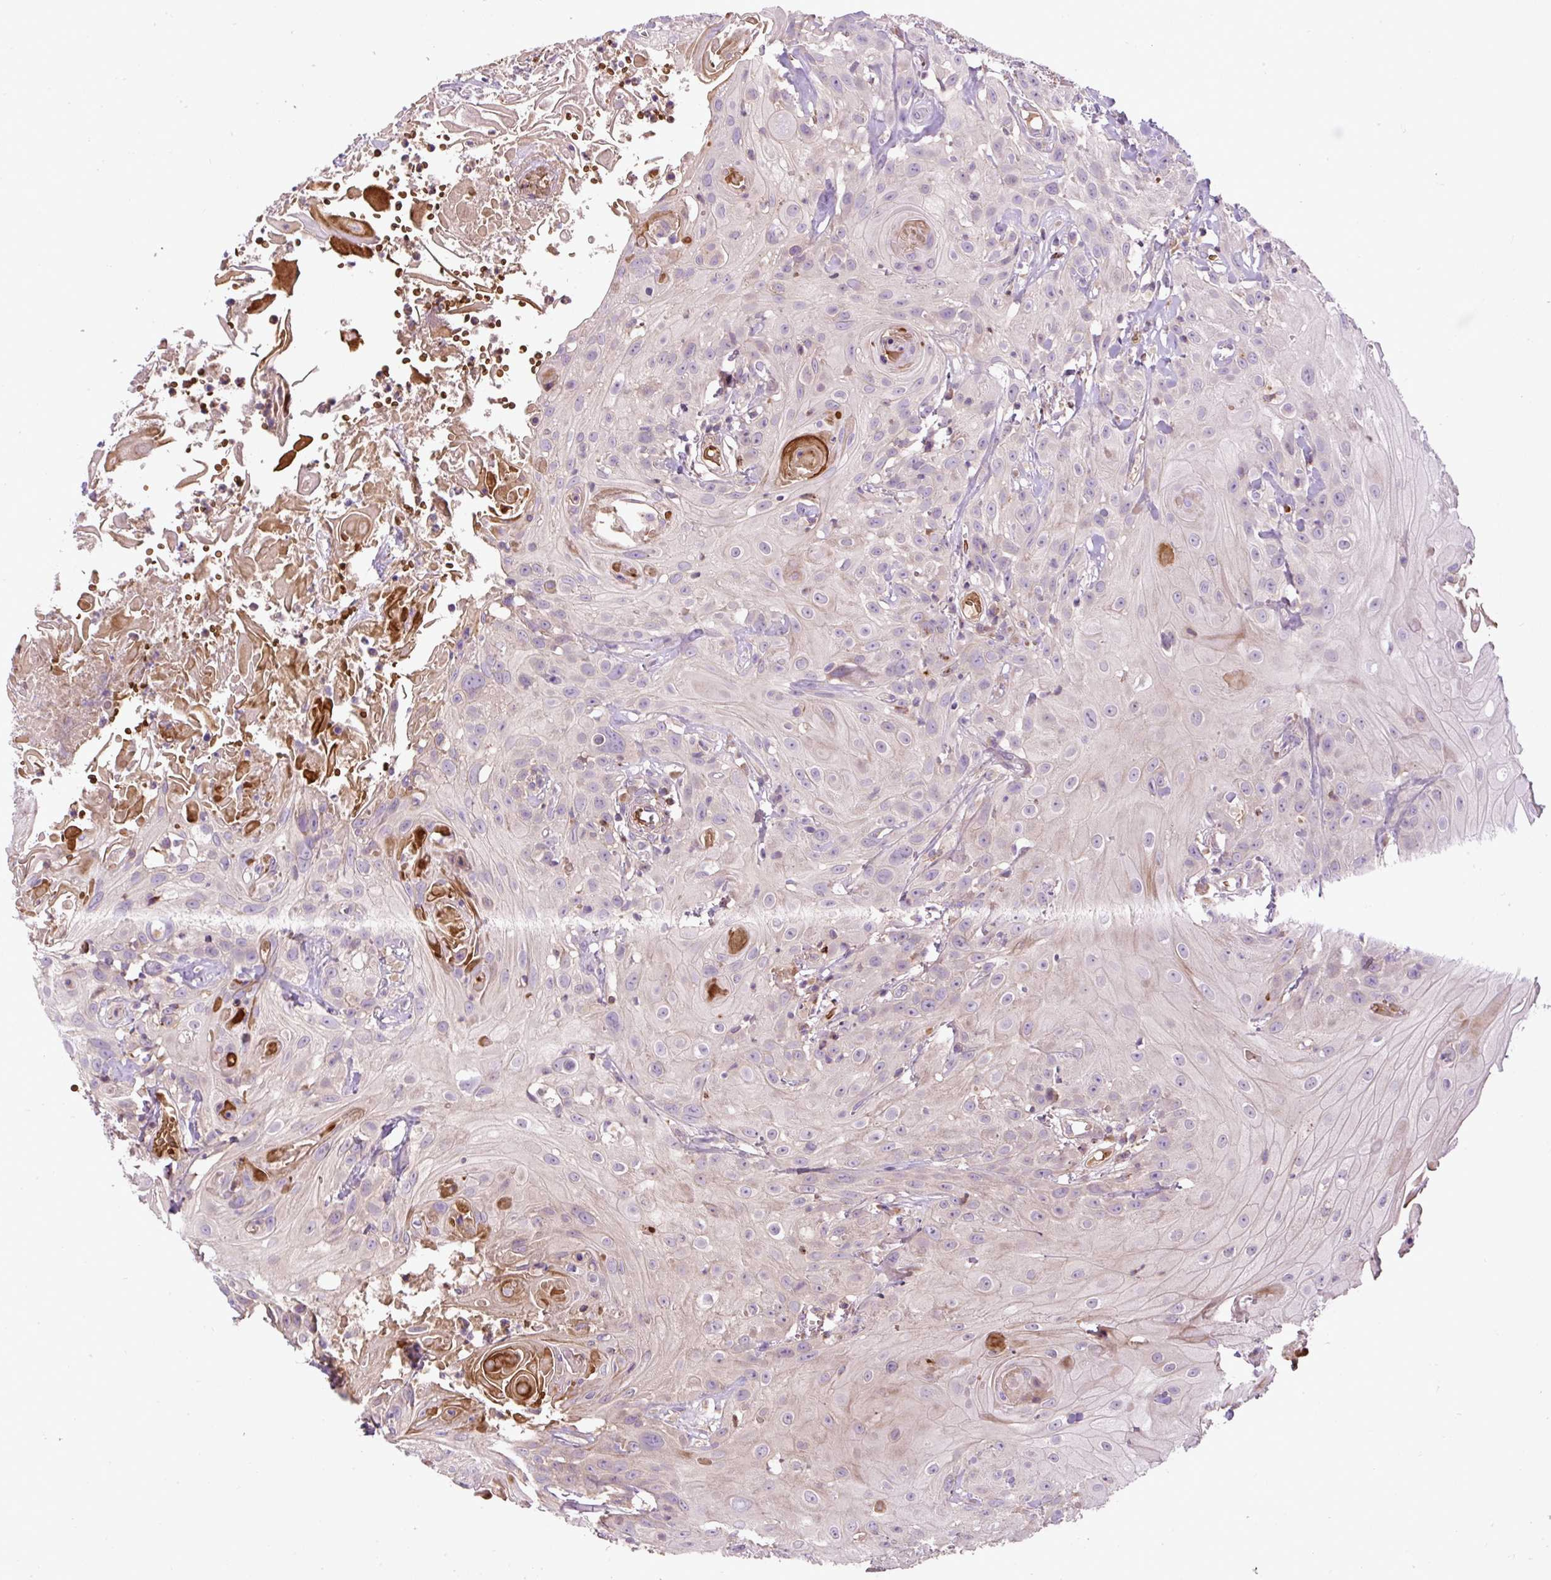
{"staining": {"intensity": "negative", "quantity": "none", "location": "none"}, "tissue": "head and neck cancer", "cell_type": "Tumor cells", "image_type": "cancer", "snomed": [{"axis": "morphology", "description": "Squamous cell carcinoma, NOS"}, {"axis": "topography", "description": "Skin"}, {"axis": "topography", "description": "Head-Neck"}], "caption": "The histopathology image shows no significant positivity in tumor cells of head and neck cancer (squamous cell carcinoma).", "gene": "CXCL13", "patient": {"sex": "male", "age": 80}}